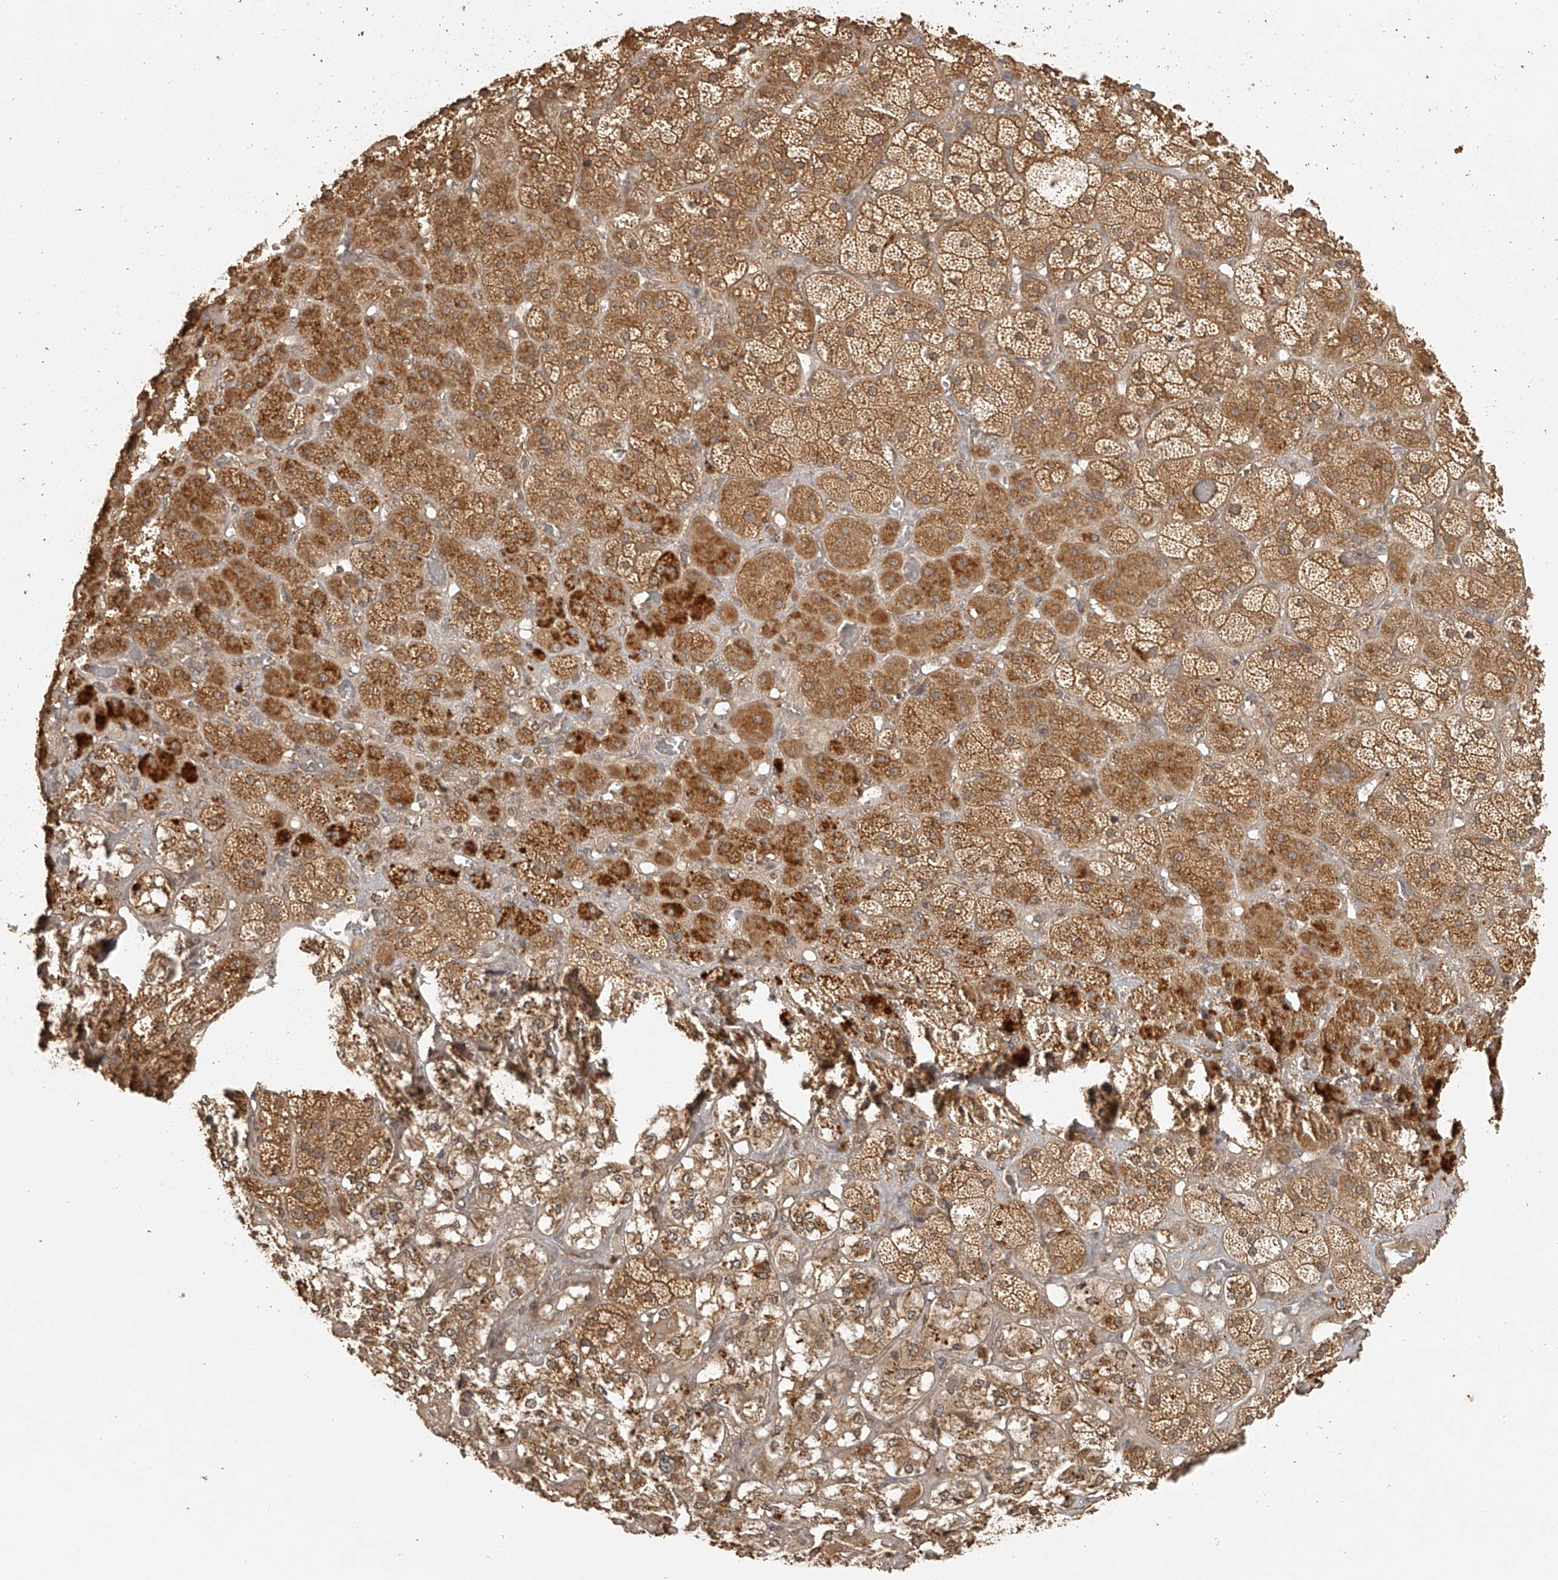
{"staining": {"intensity": "moderate", "quantity": ">75%", "location": "cytoplasmic/membranous"}, "tissue": "adrenal gland", "cell_type": "Glandular cells", "image_type": "normal", "snomed": [{"axis": "morphology", "description": "Normal tissue, NOS"}, {"axis": "topography", "description": "Adrenal gland"}], "caption": "Normal adrenal gland demonstrates moderate cytoplasmic/membranous expression in about >75% of glandular cells, visualized by immunohistochemistry. The staining was performed using DAB to visualize the protein expression in brown, while the nuclei were stained in blue with hematoxylin (Magnification: 20x).", "gene": "BCL2L11", "patient": {"sex": "male", "age": 57}}